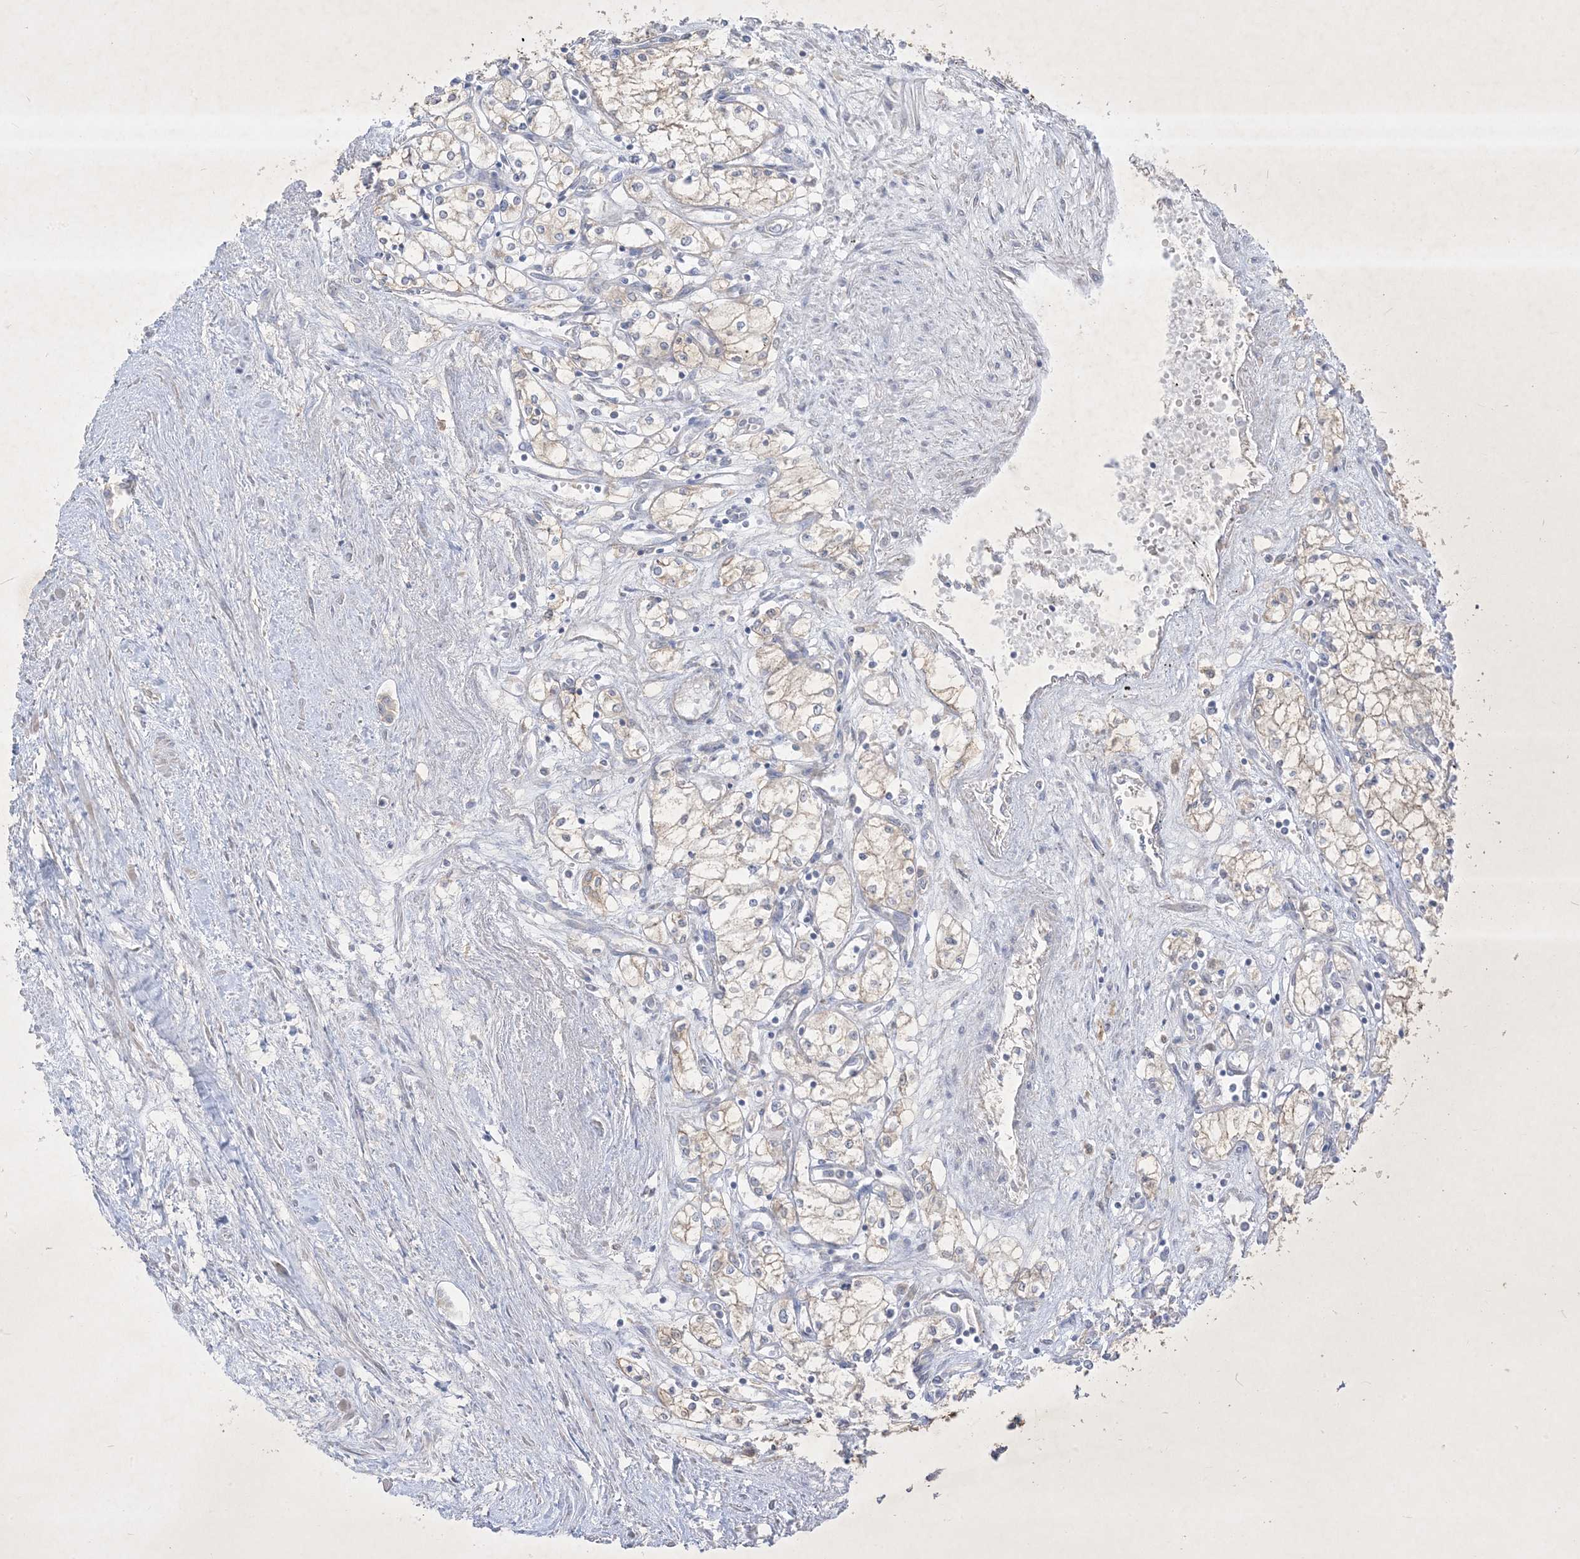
{"staining": {"intensity": "negative", "quantity": "none", "location": "none"}, "tissue": "renal cancer", "cell_type": "Tumor cells", "image_type": "cancer", "snomed": [{"axis": "morphology", "description": "Adenocarcinoma, NOS"}, {"axis": "topography", "description": "Kidney"}], "caption": "The image displays no significant positivity in tumor cells of renal adenocarcinoma. (DAB (3,3'-diaminobenzidine) immunohistochemistry visualized using brightfield microscopy, high magnification).", "gene": "PLEKHA3", "patient": {"sex": "male", "age": 59}}